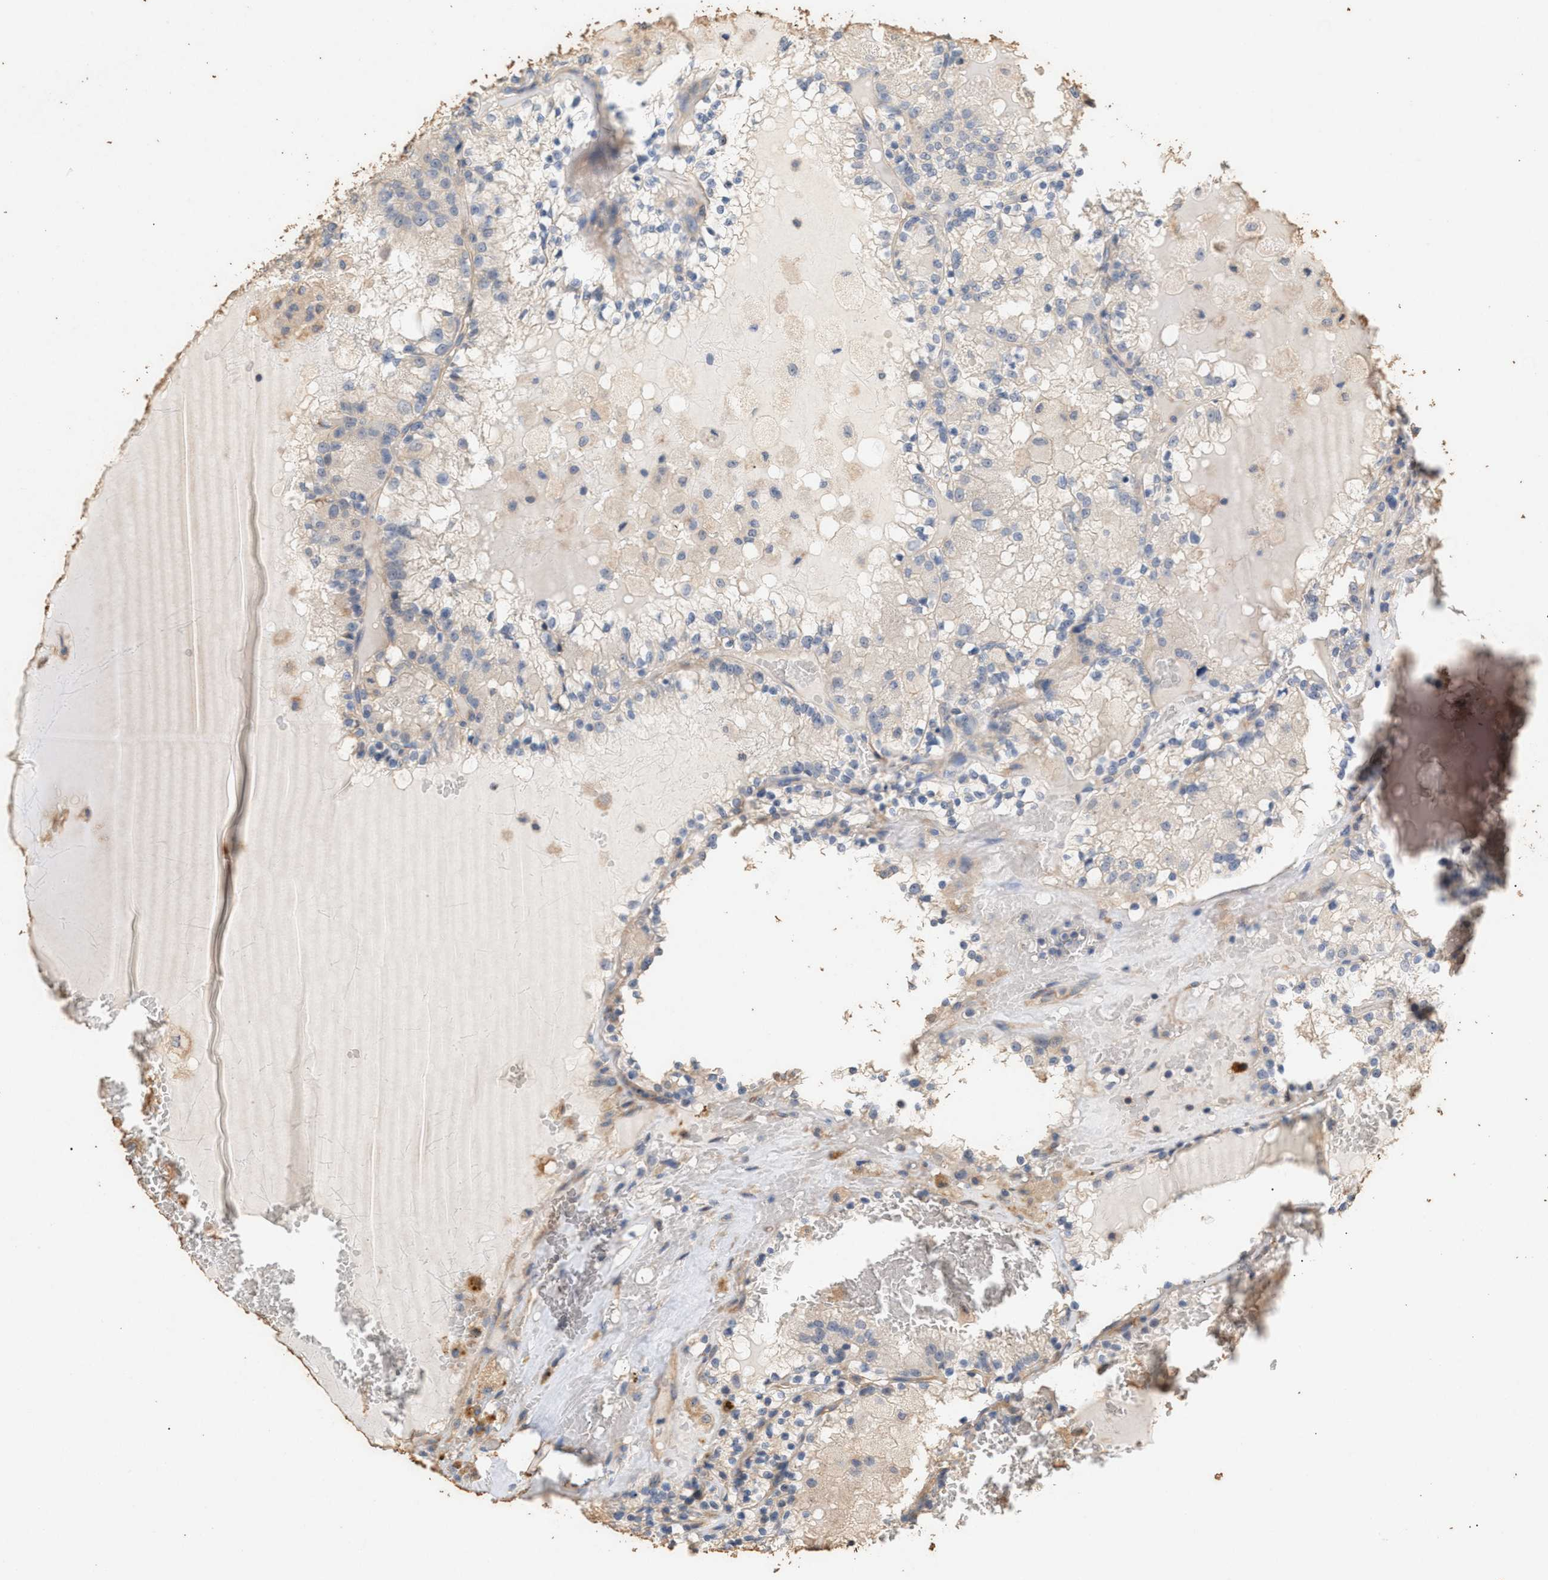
{"staining": {"intensity": "negative", "quantity": "none", "location": "none"}, "tissue": "renal cancer", "cell_type": "Tumor cells", "image_type": "cancer", "snomed": [{"axis": "morphology", "description": "Adenocarcinoma, NOS"}, {"axis": "topography", "description": "Kidney"}], "caption": "An IHC photomicrograph of renal cancer is shown. There is no staining in tumor cells of renal cancer. (Brightfield microscopy of DAB (3,3'-diaminobenzidine) immunohistochemistry at high magnification).", "gene": "DCAF7", "patient": {"sex": "female", "age": 56}}